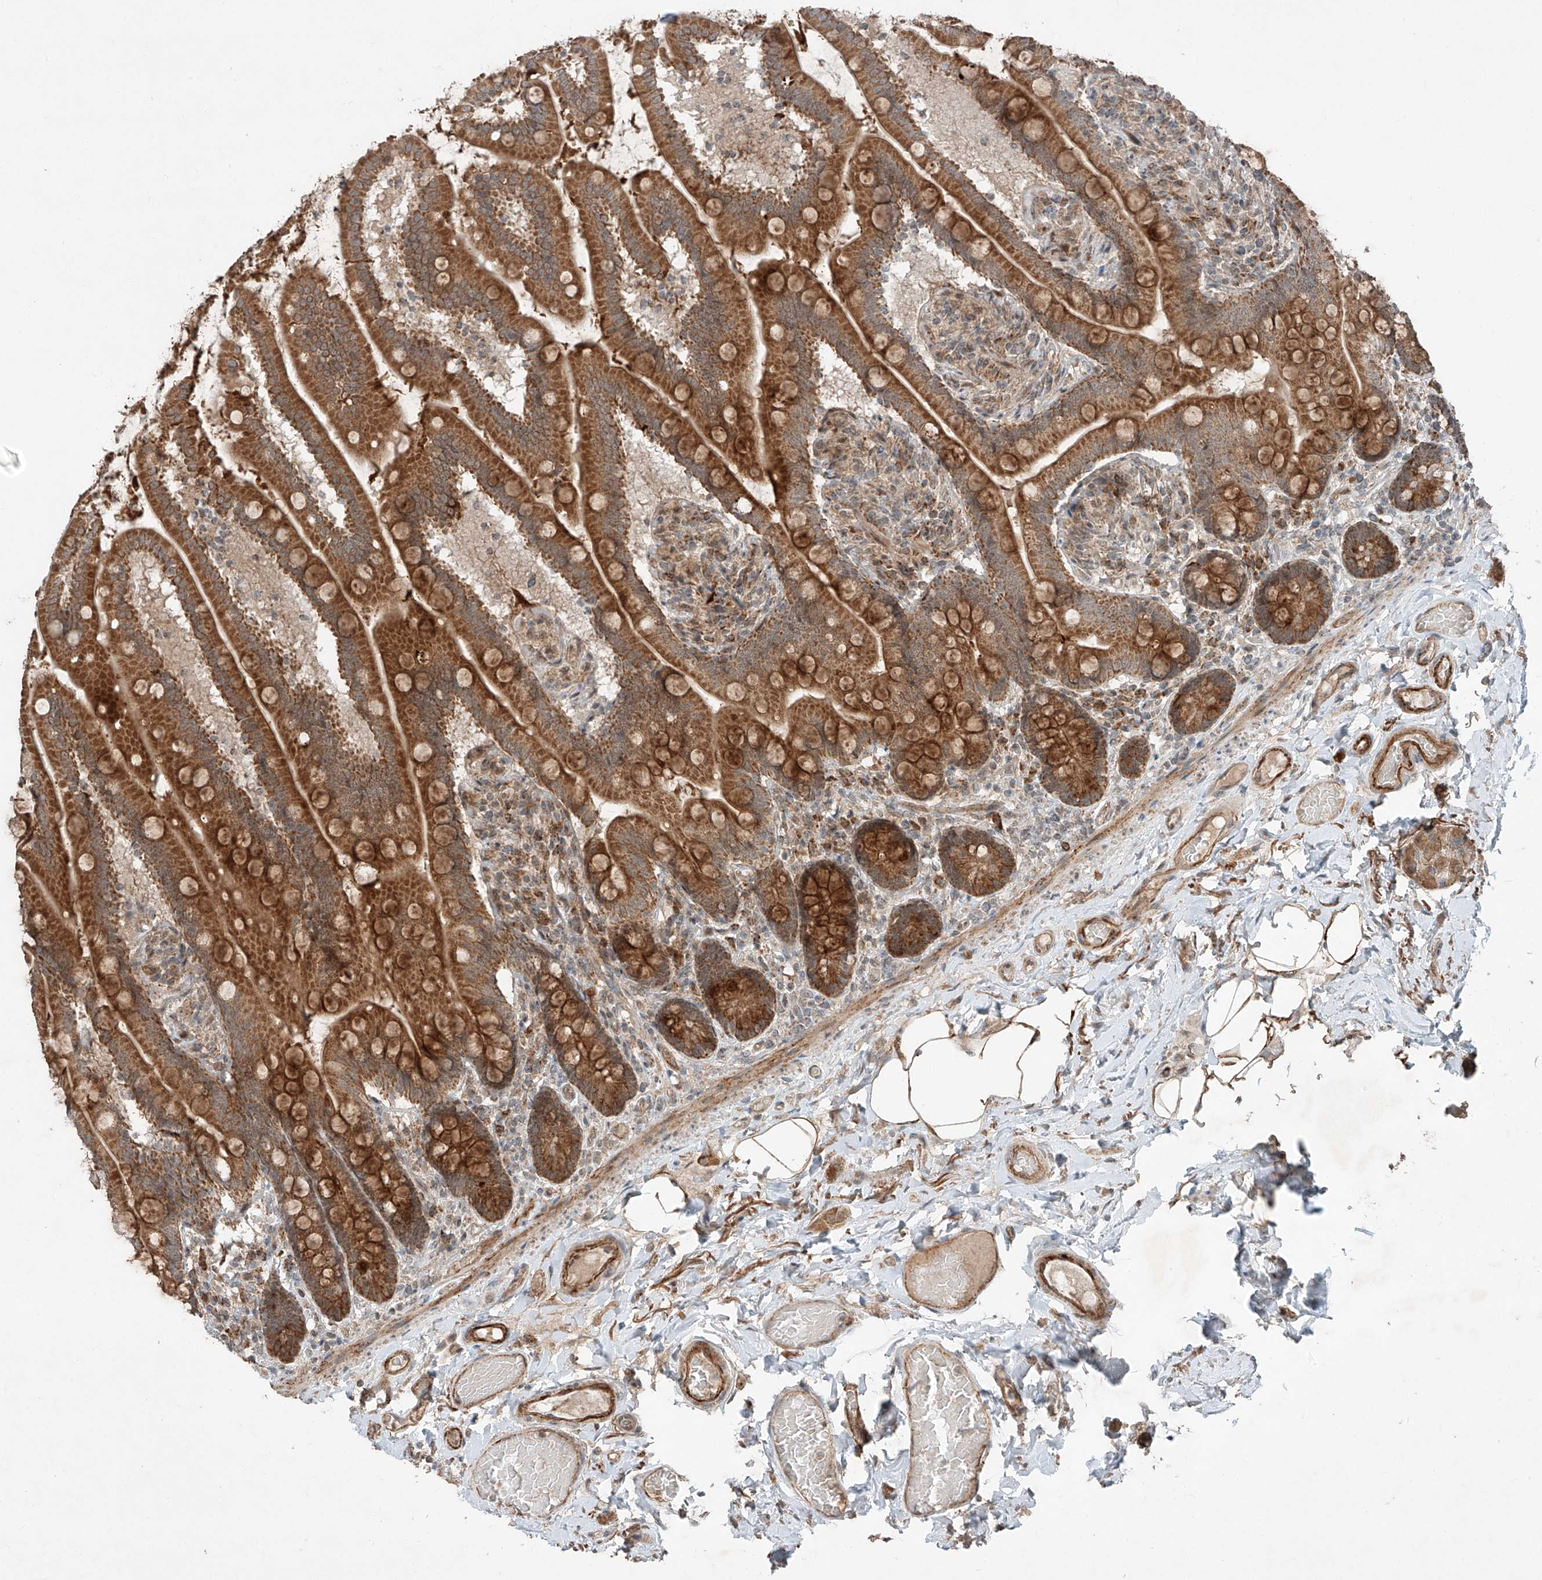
{"staining": {"intensity": "strong", "quantity": ">75%", "location": "cytoplasmic/membranous"}, "tissue": "small intestine", "cell_type": "Glandular cells", "image_type": "normal", "snomed": [{"axis": "morphology", "description": "Normal tissue, NOS"}, {"axis": "topography", "description": "Small intestine"}], "caption": "Human small intestine stained with a brown dye demonstrates strong cytoplasmic/membranous positive expression in about >75% of glandular cells.", "gene": "ZNF620", "patient": {"sex": "female", "age": 64}}